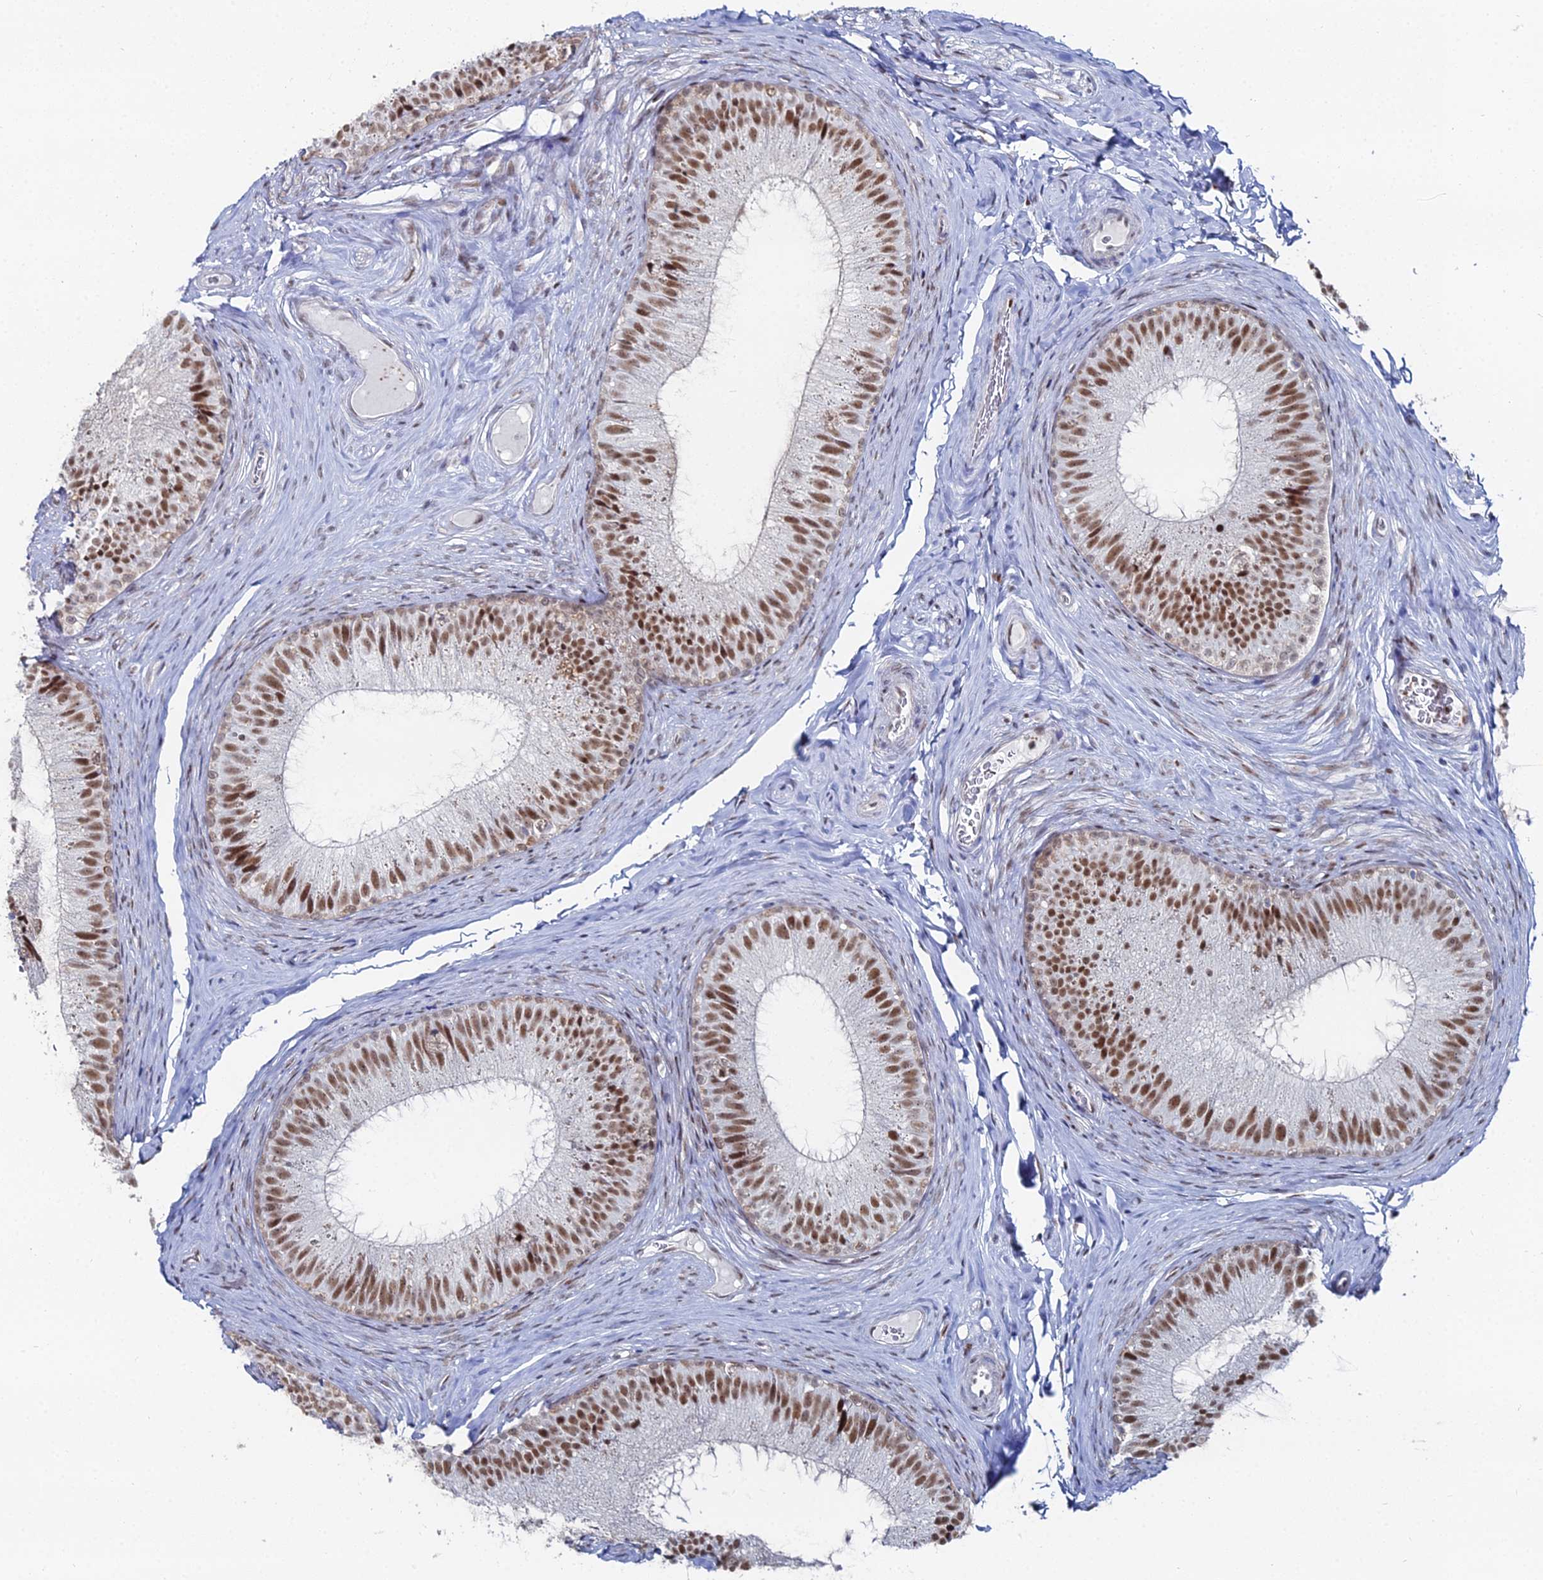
{"staining": {"intensity": "strong", "quantity": ">75%", "location": "nuclear"}, "tissue": "epididymis", "cell_type": "Glandular cells", "image_type": "normal", "snomed": [{"axis": "morphology", "description": "Normal tissue, NOS"}, {"axis": "topography", "description": "Epididymis"}], "caption": "Brown immunohistochemical staining in benign epididymis shows strong nuclear staining in approximately >75% of glandular cells.", "gene": "GSC2", "patient": {"sex": "male", "age": 34}}